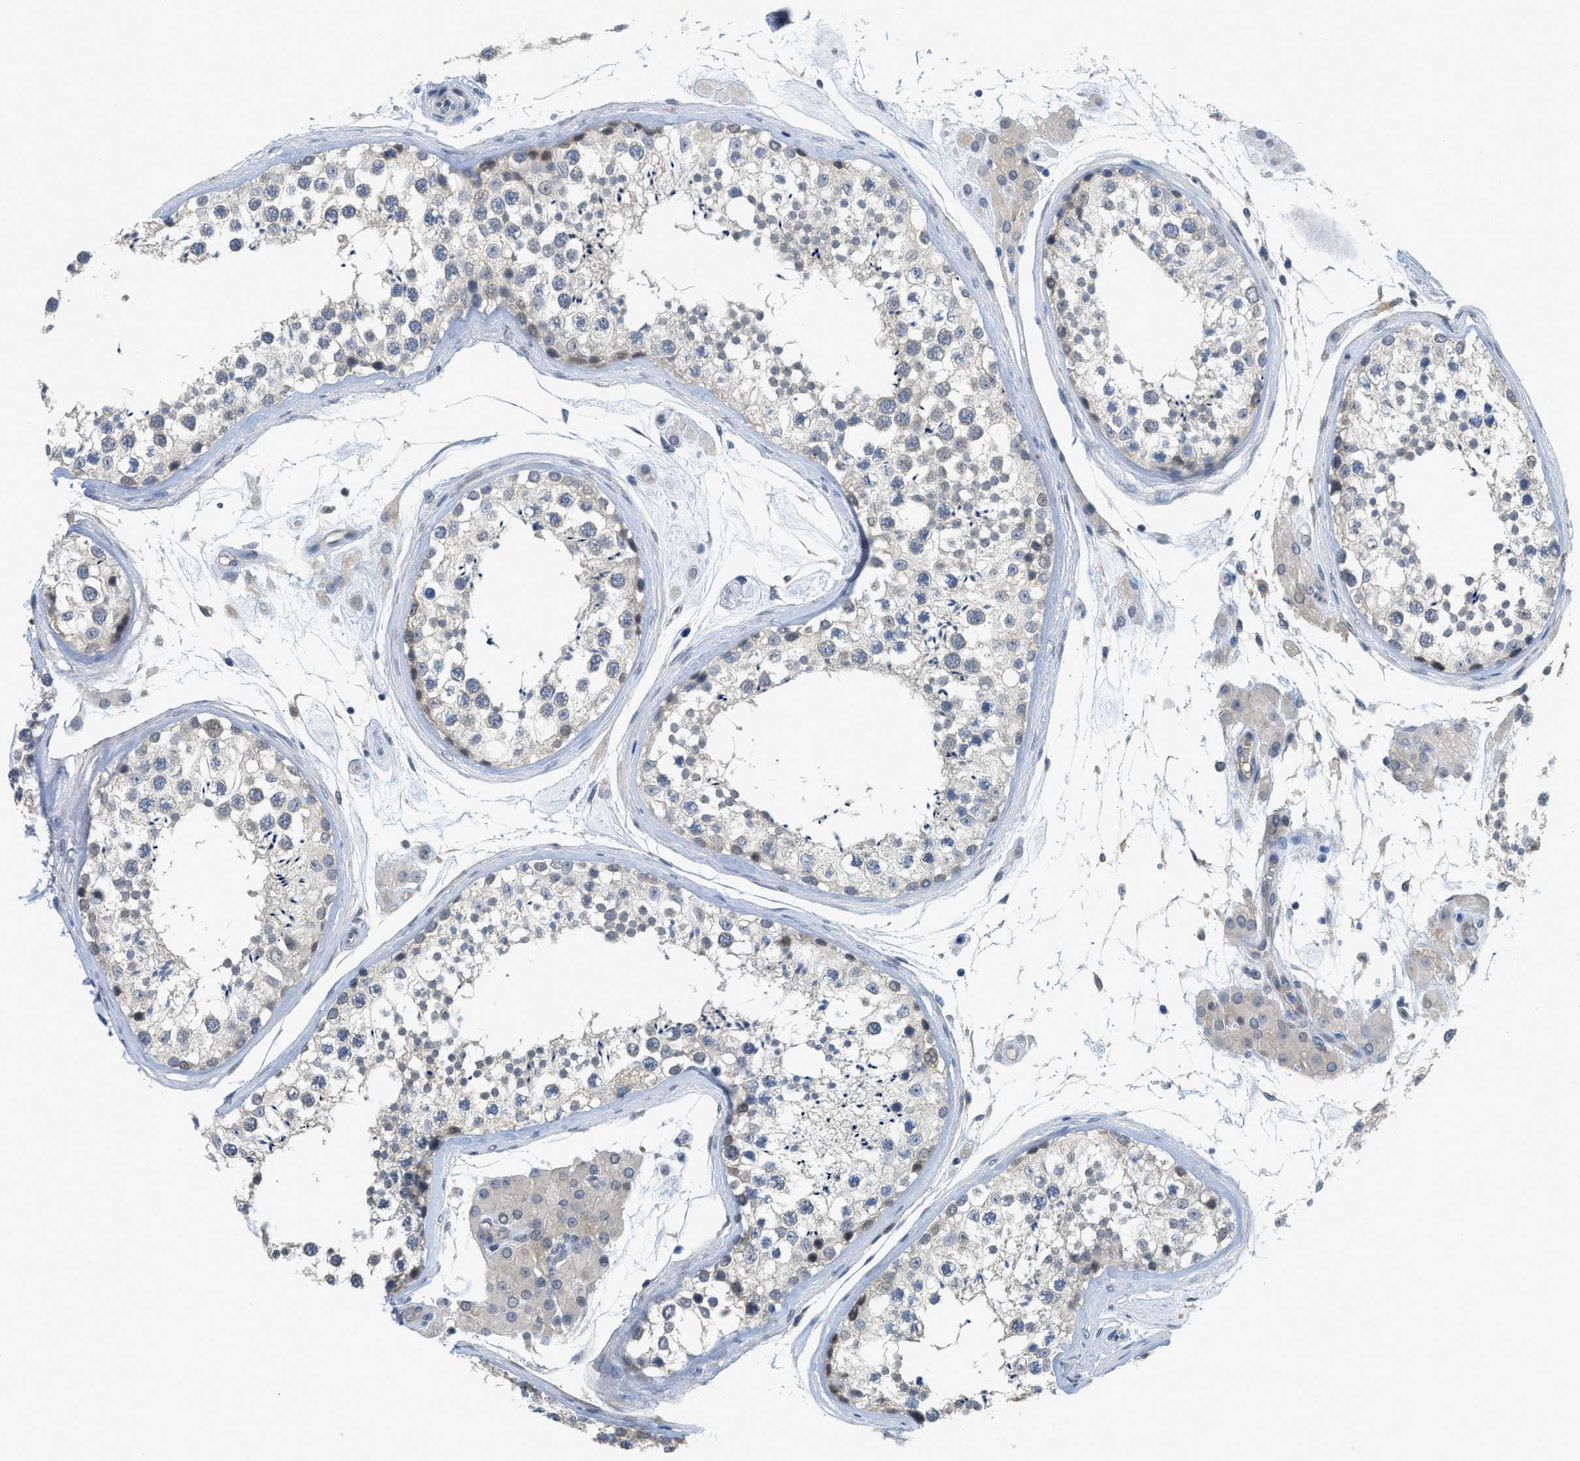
{"staining": {"intensity": "negative", "quantity": "none", "location": "none"}, "tissue": "testis", "cell_type": "Cells in seminiferous ducts", "image_type": "normal", "snomed": [{"axis": "morphology", "description": "Normal tissue, NOS"}, {"axis": "topography", "description": "Testis"}], "caption": "Immunohistochemistry of benign testis demonstrates no expression in cells in seminiferous ducts. The staining was performed using DAB to visualize the protein expression in brown, while the nuclei were stained in blue with hematoxylin (Magnification: 20x).", "gene": "TNFAIP1", "patient": {"sex": "male", "age": 46}}